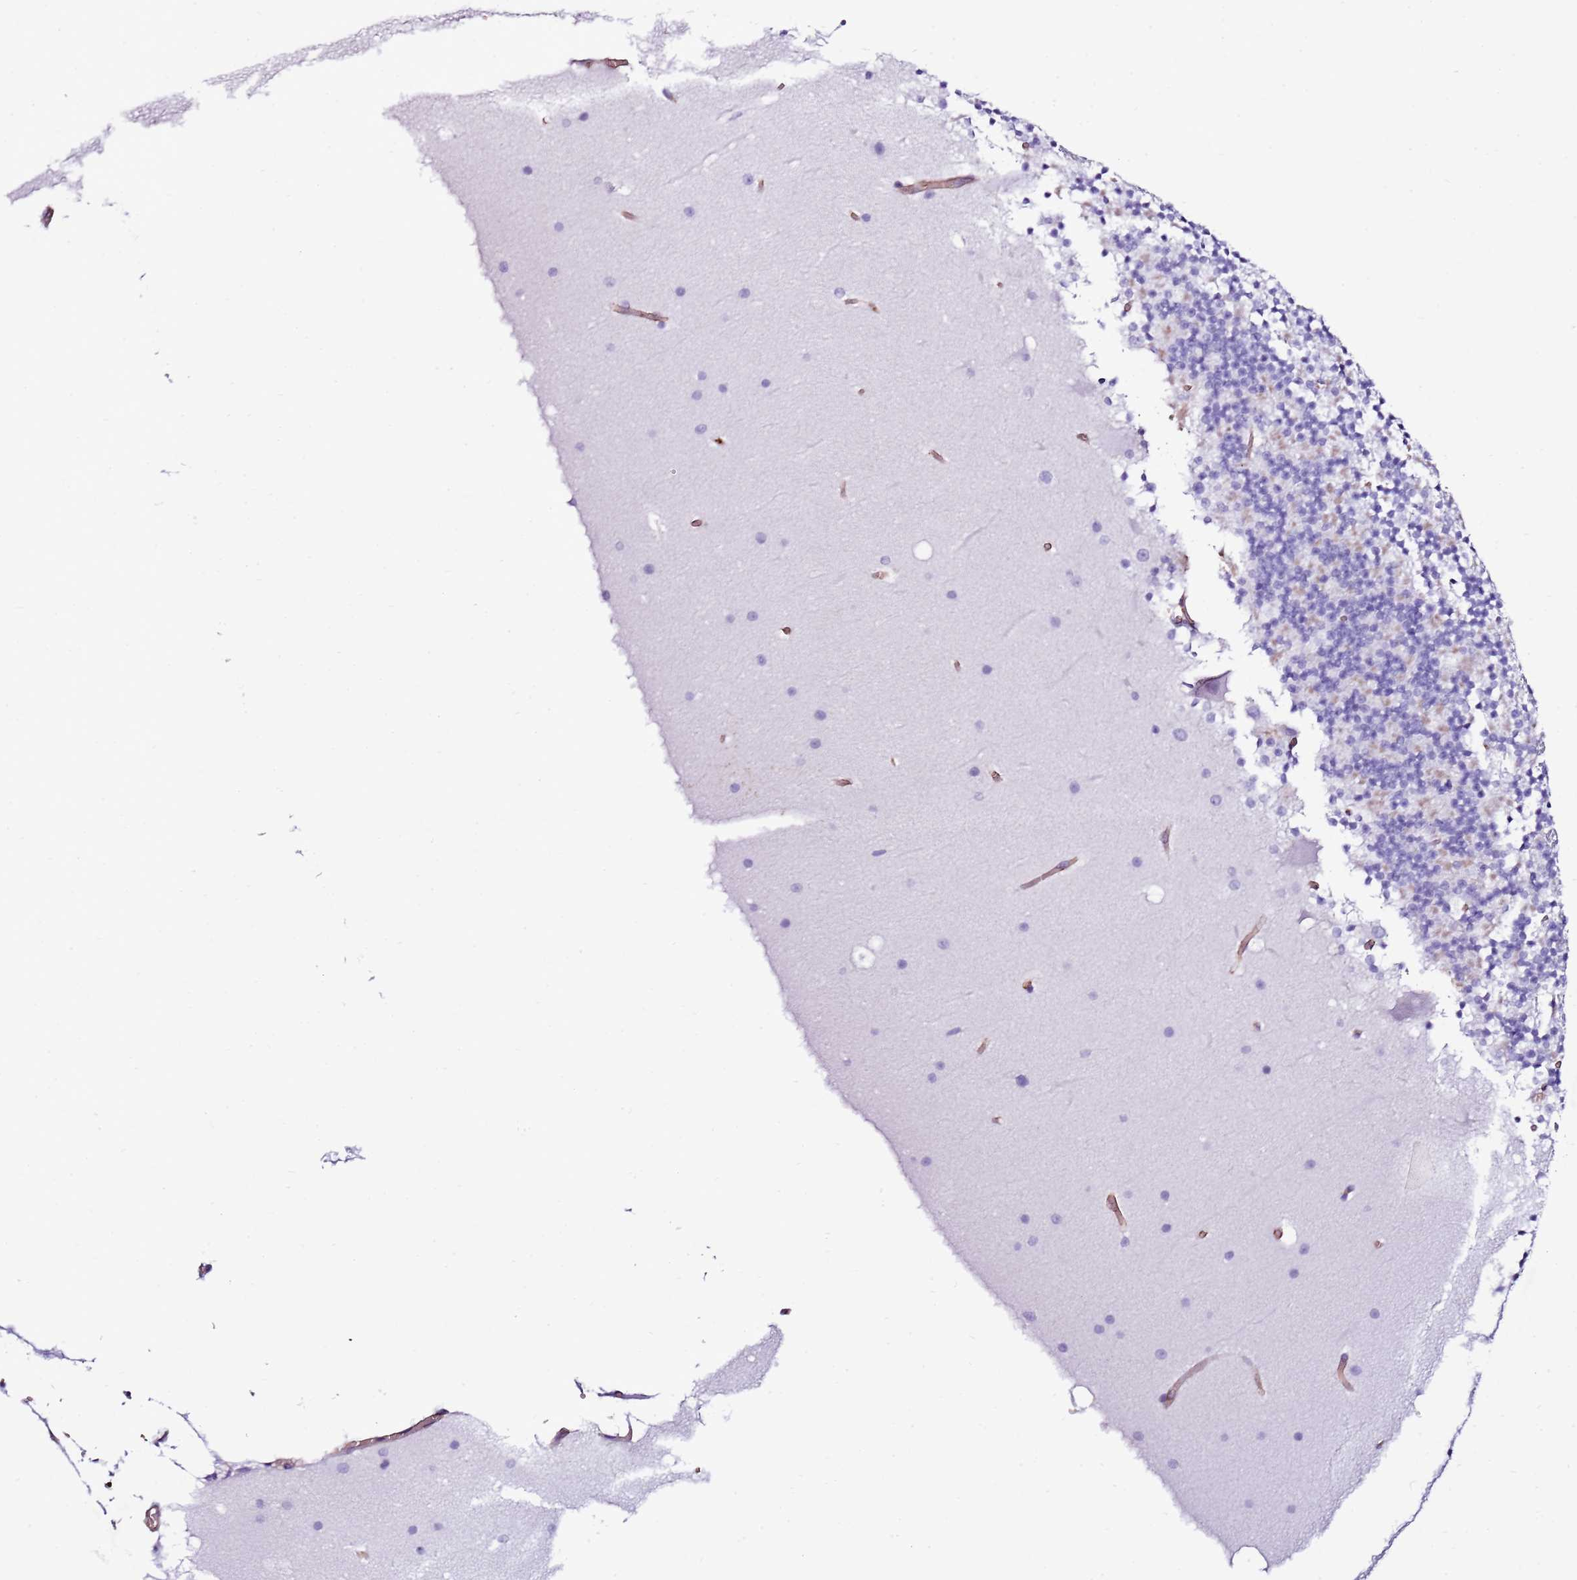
{"staining": {"intensity": "negative", "quantity": "none", "location": "none"}, "tissue": "cerebellum", "cell_type": "Cells in granular layer", "image_type": "normal", "snomed": [{"axis": "morphology", "description": "Normal tissue, NOS"}, {"axis": "topography", "description": "Cerebellum"}], "caption": "IHC histopathology image of benign cerebellum stained for a protein (brown), which exhibits no staining in cells in granular layer. (DAB IHC visualized using brightfield microscopy, high magnification).", "gene": "GFRAL", "patient": {"sex": "male", "age": 57}}